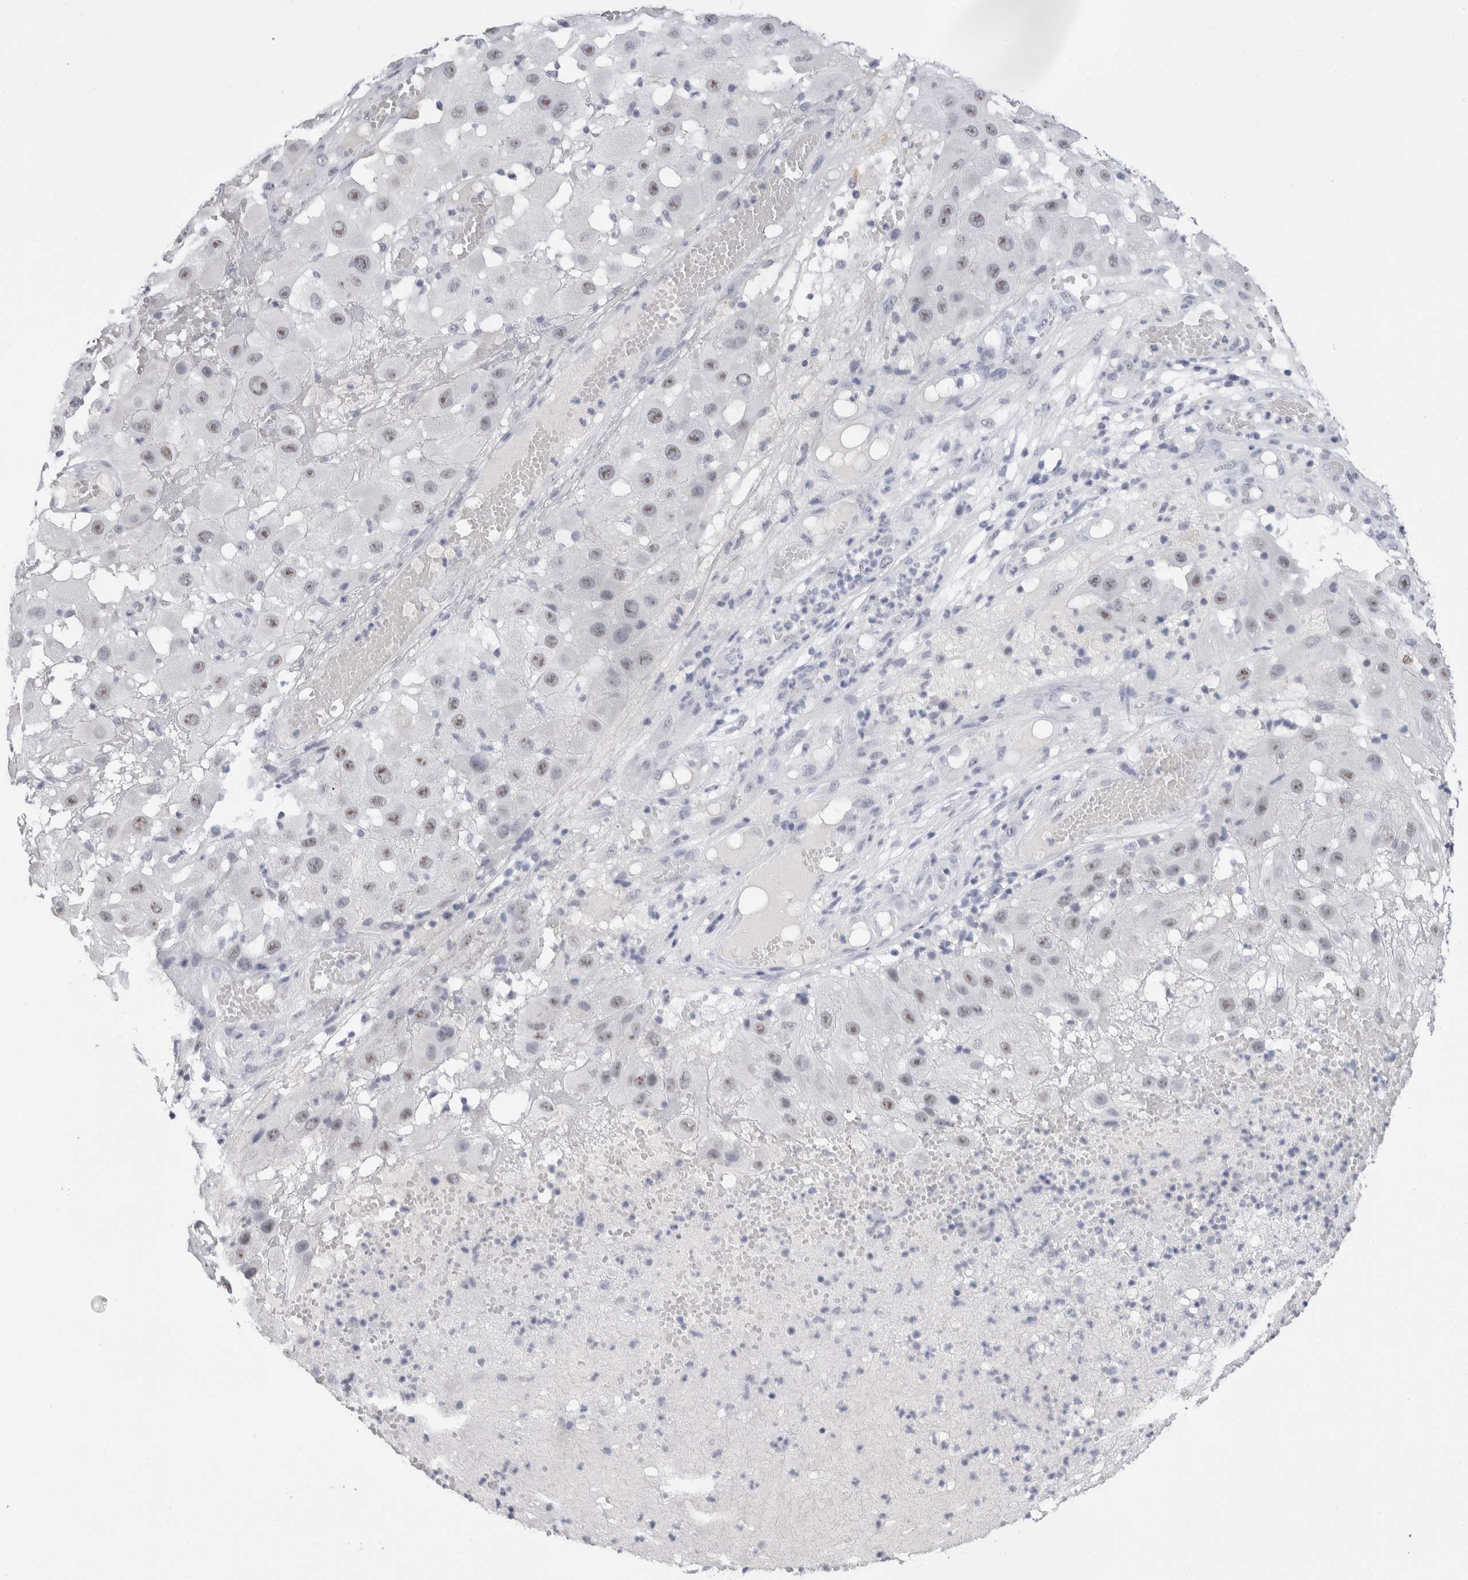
{"staining": {"intensity": "weak", "quantity": "25%-75%", "location": "nuclear"}, "tissue": "melanoma", "cell_type": "Tumor cells", "image_type": "cancer", "snomed": [{"axis": "morphology", "description": "Malignant melanoma, NOS"}, {"axis": "topography", "description": "Skin"}], "caption": "Melanoma tissue displays weak nuclear positivity in approximately 25%-75% of tumor cells, visualized by immunohistochemistry.", "gene": "CADM3", "patient": {"sex": "female", "age": 81}}